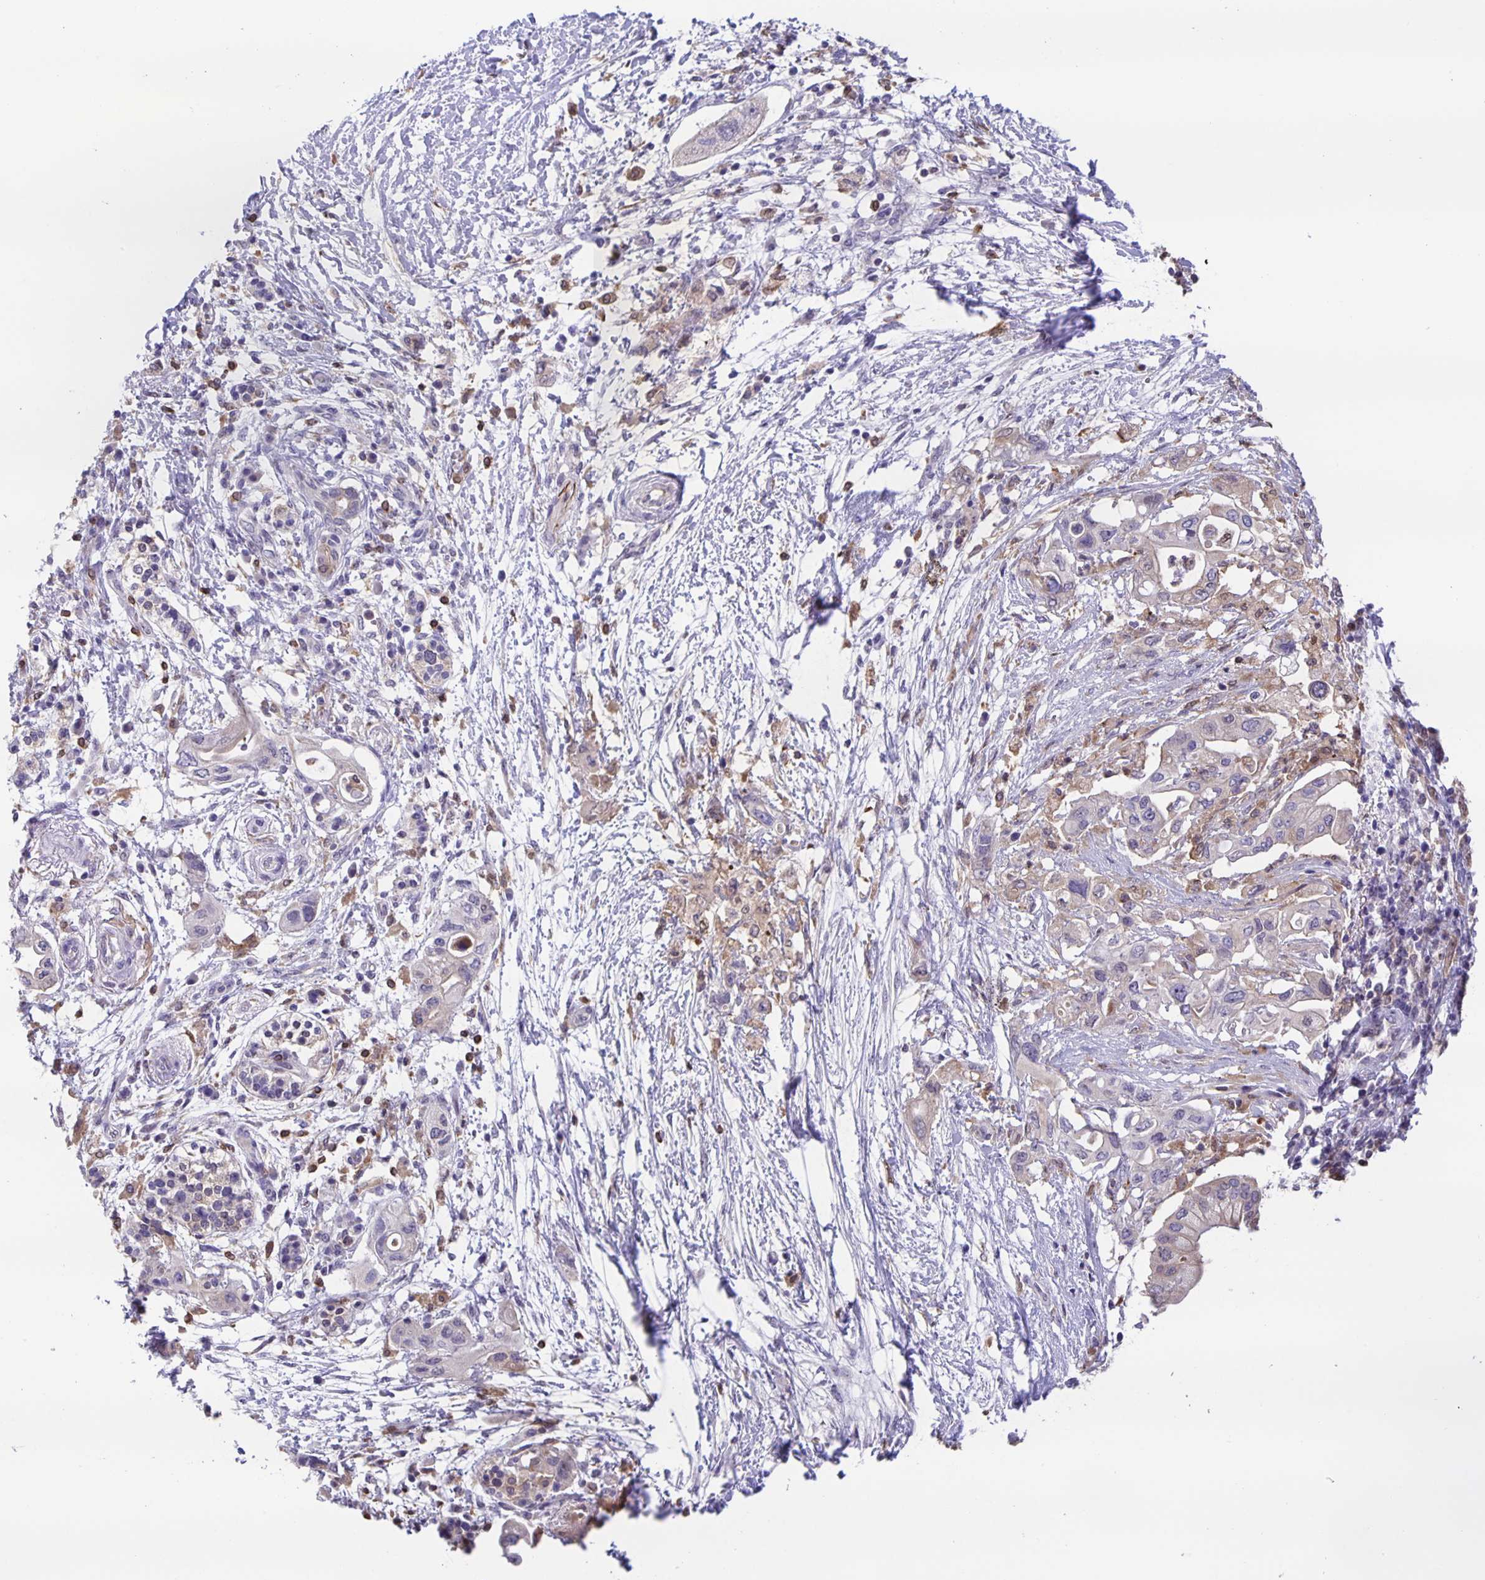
{"staining": {"intensity": "negative", "quantity": "none", "location": "none"}, "tissue": "pancreatic cancer", "cell_type": "Tumor cells", "image_type": "cancer", "snomed": [{"axis": "morphology", "description": "Adenocarcinoma, NOS"}, {"axis": "topography", "description": "Pancreas"}], "caption": "An immunohistochemistry histopathology image of adenocarcinoma (pancreatic) is shown. There is no staining in tumor cells of adenocarcinoma (pancreatic).", "gene": "MARCHF6", "patient": {"sex": "female", "age": 72}}